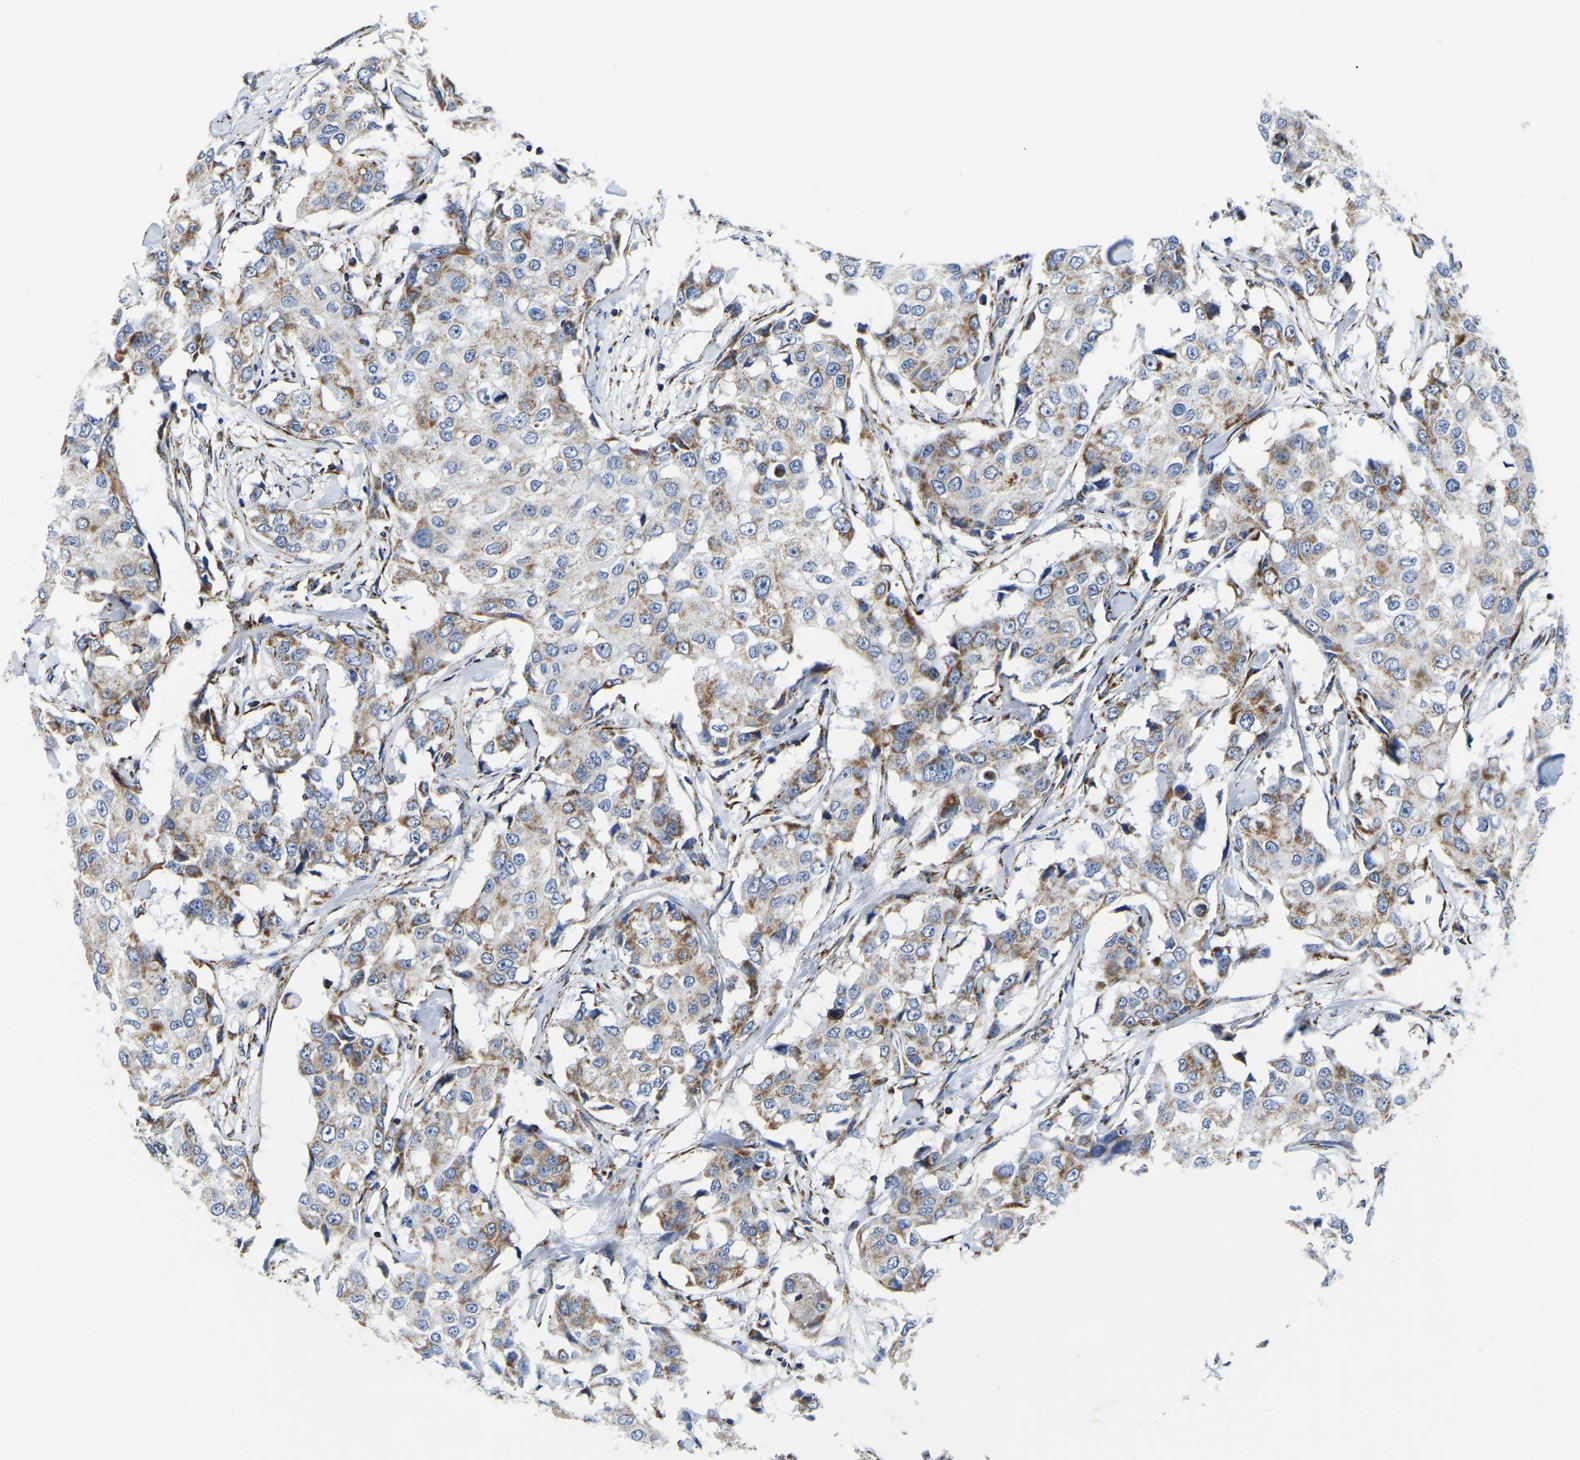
{"staining": {"intensity": "moderate", "quantity": ">75%", "location": "cytoplasmic/membranous"}, "tissue": "breast cancer", "cell_type": "Tumor cells", "image_type": "cancer", "snomed": [{"axis": "morphology", "description": "Duct carcinoma"}, {"axis": "topography", "description": "Breast"}], "caption": "Human intraductal carcinoma (breast) stained with a brown dye displays moderate cytoplasmic/membranous positive positivity in approximately >75% of tumor cells.", "gene": "SFXN1", "patient": {"sex": "female", "age": 27}}